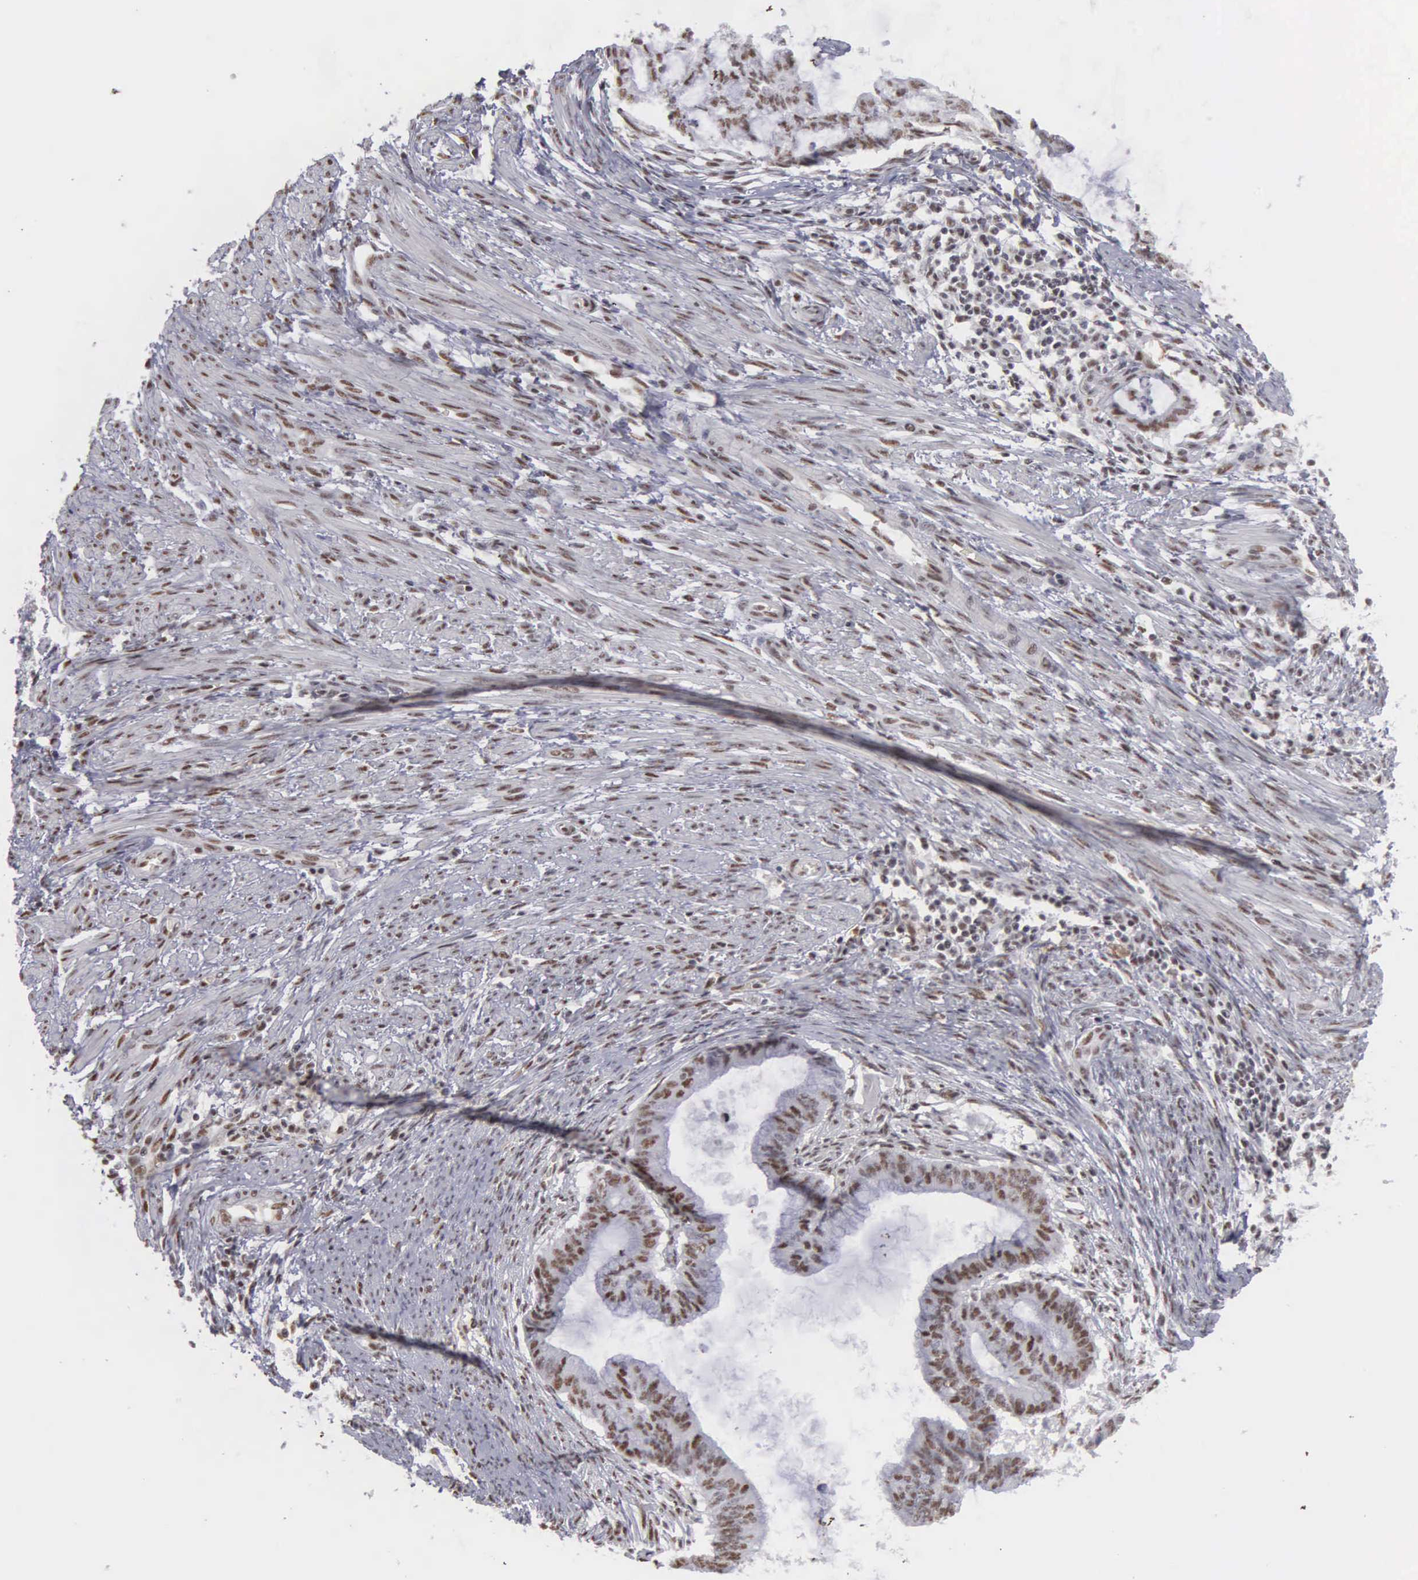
{"staining": {"intensity": "strong", "quantity": "25%-75%", "location": "nuclear"}, "tissue": "endometrial cancer", "cell_type": "Tumor cells", "image_type": "cancer", "snomed": [{"axis": "morphology", "description": "Adenocarcinoma, NOS"}, {"axis": "topography", "description": "Endometrium"}], "caption": "Human endometrial adenocarcinoma stained with a protein marker exhibits strong staining in tumor cells.", "gene": "KIAA0586", "patient": {"sex": "female", "age": 63}}